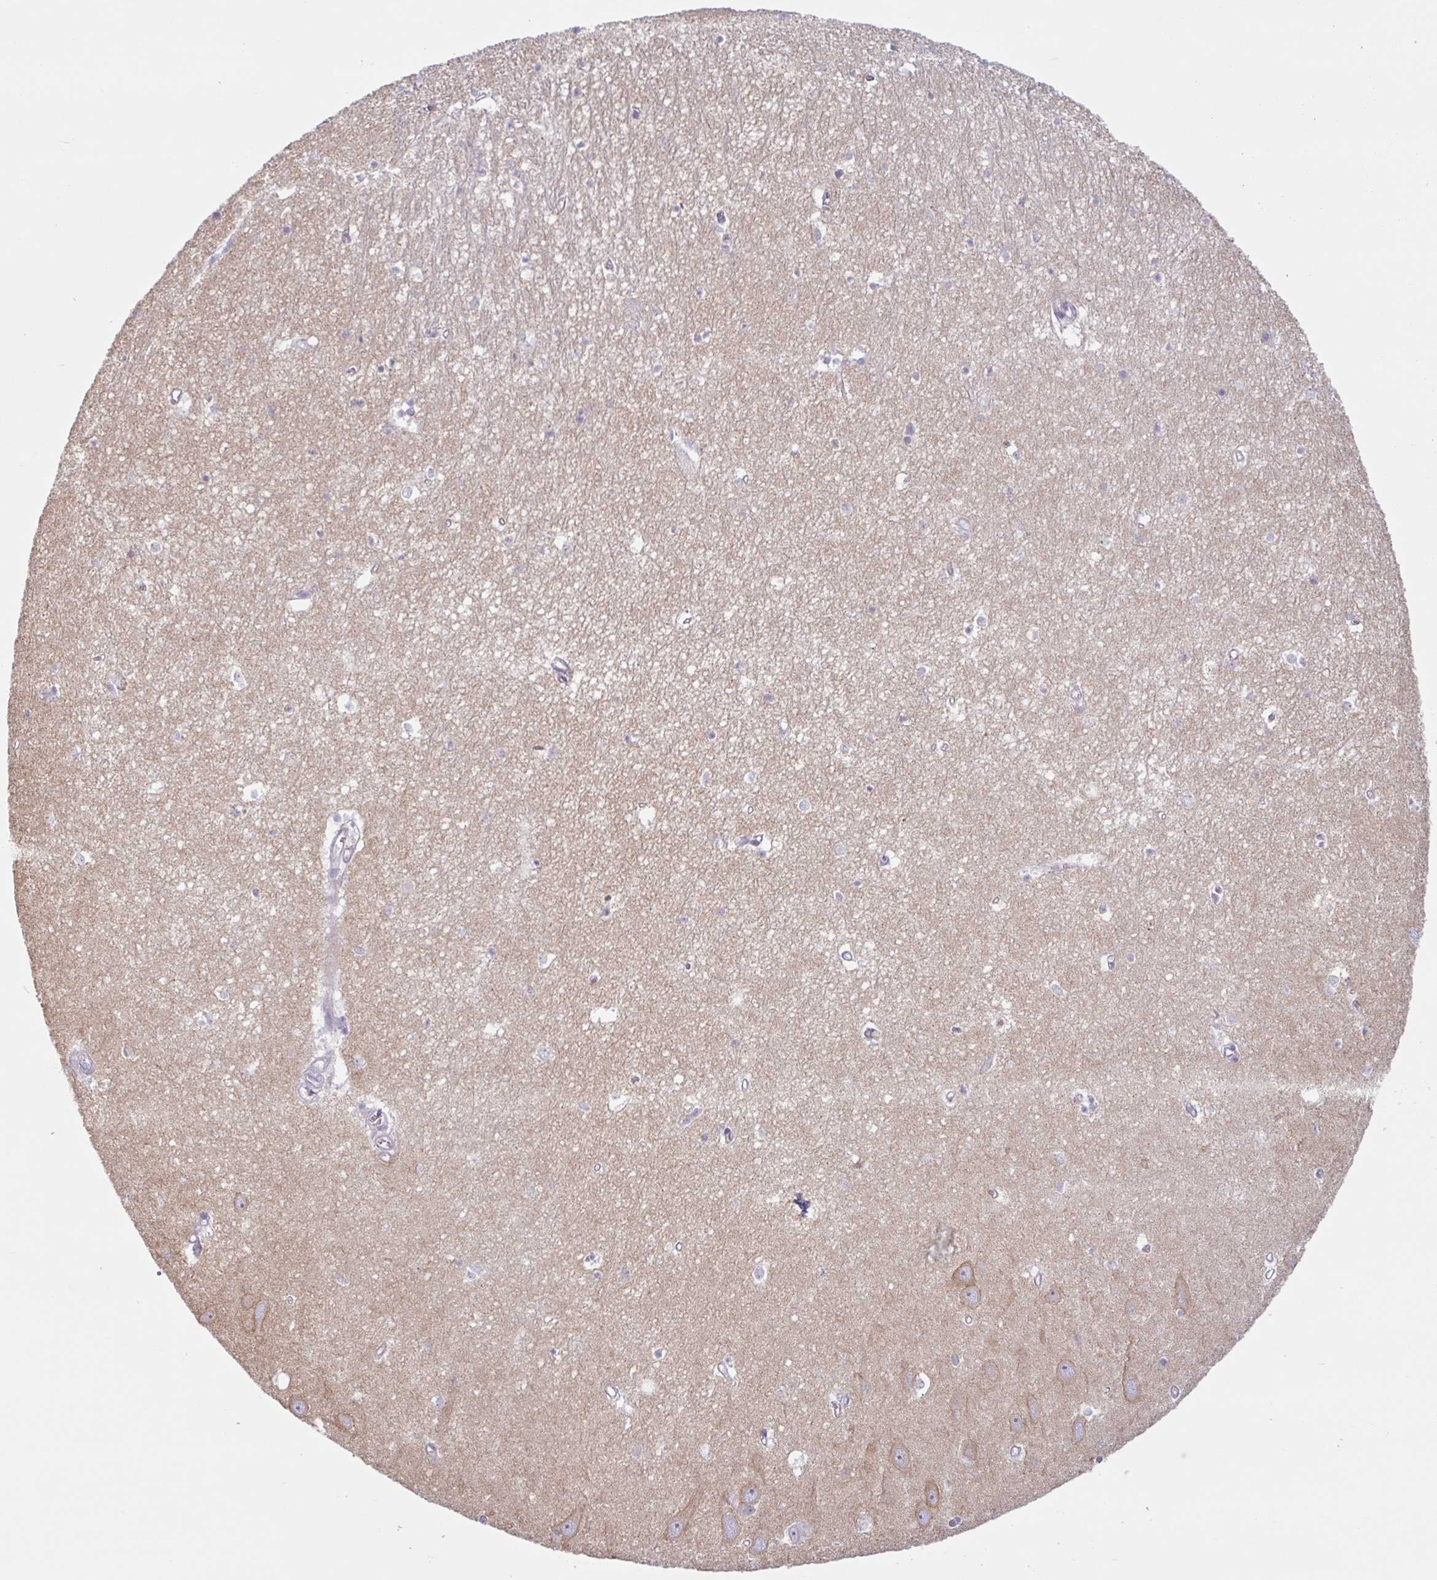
{"staining": {"intensity": "negative", "quantity": "none", "location": "none"}, "tissue": "hippocampus", "cell_type": "Glial cells", "image_type": "normal", "snomed": [{"axis": "morphology", "description": "Normal tissue, NOS"}, {"axis": "topography", "description": "Hippocampus"}], "caption": "The micrograph demonstrates no significant staining in glial cells of hippocampus.", "gene": "MYH10", "patient": {"sex": "female", "age": 64}}